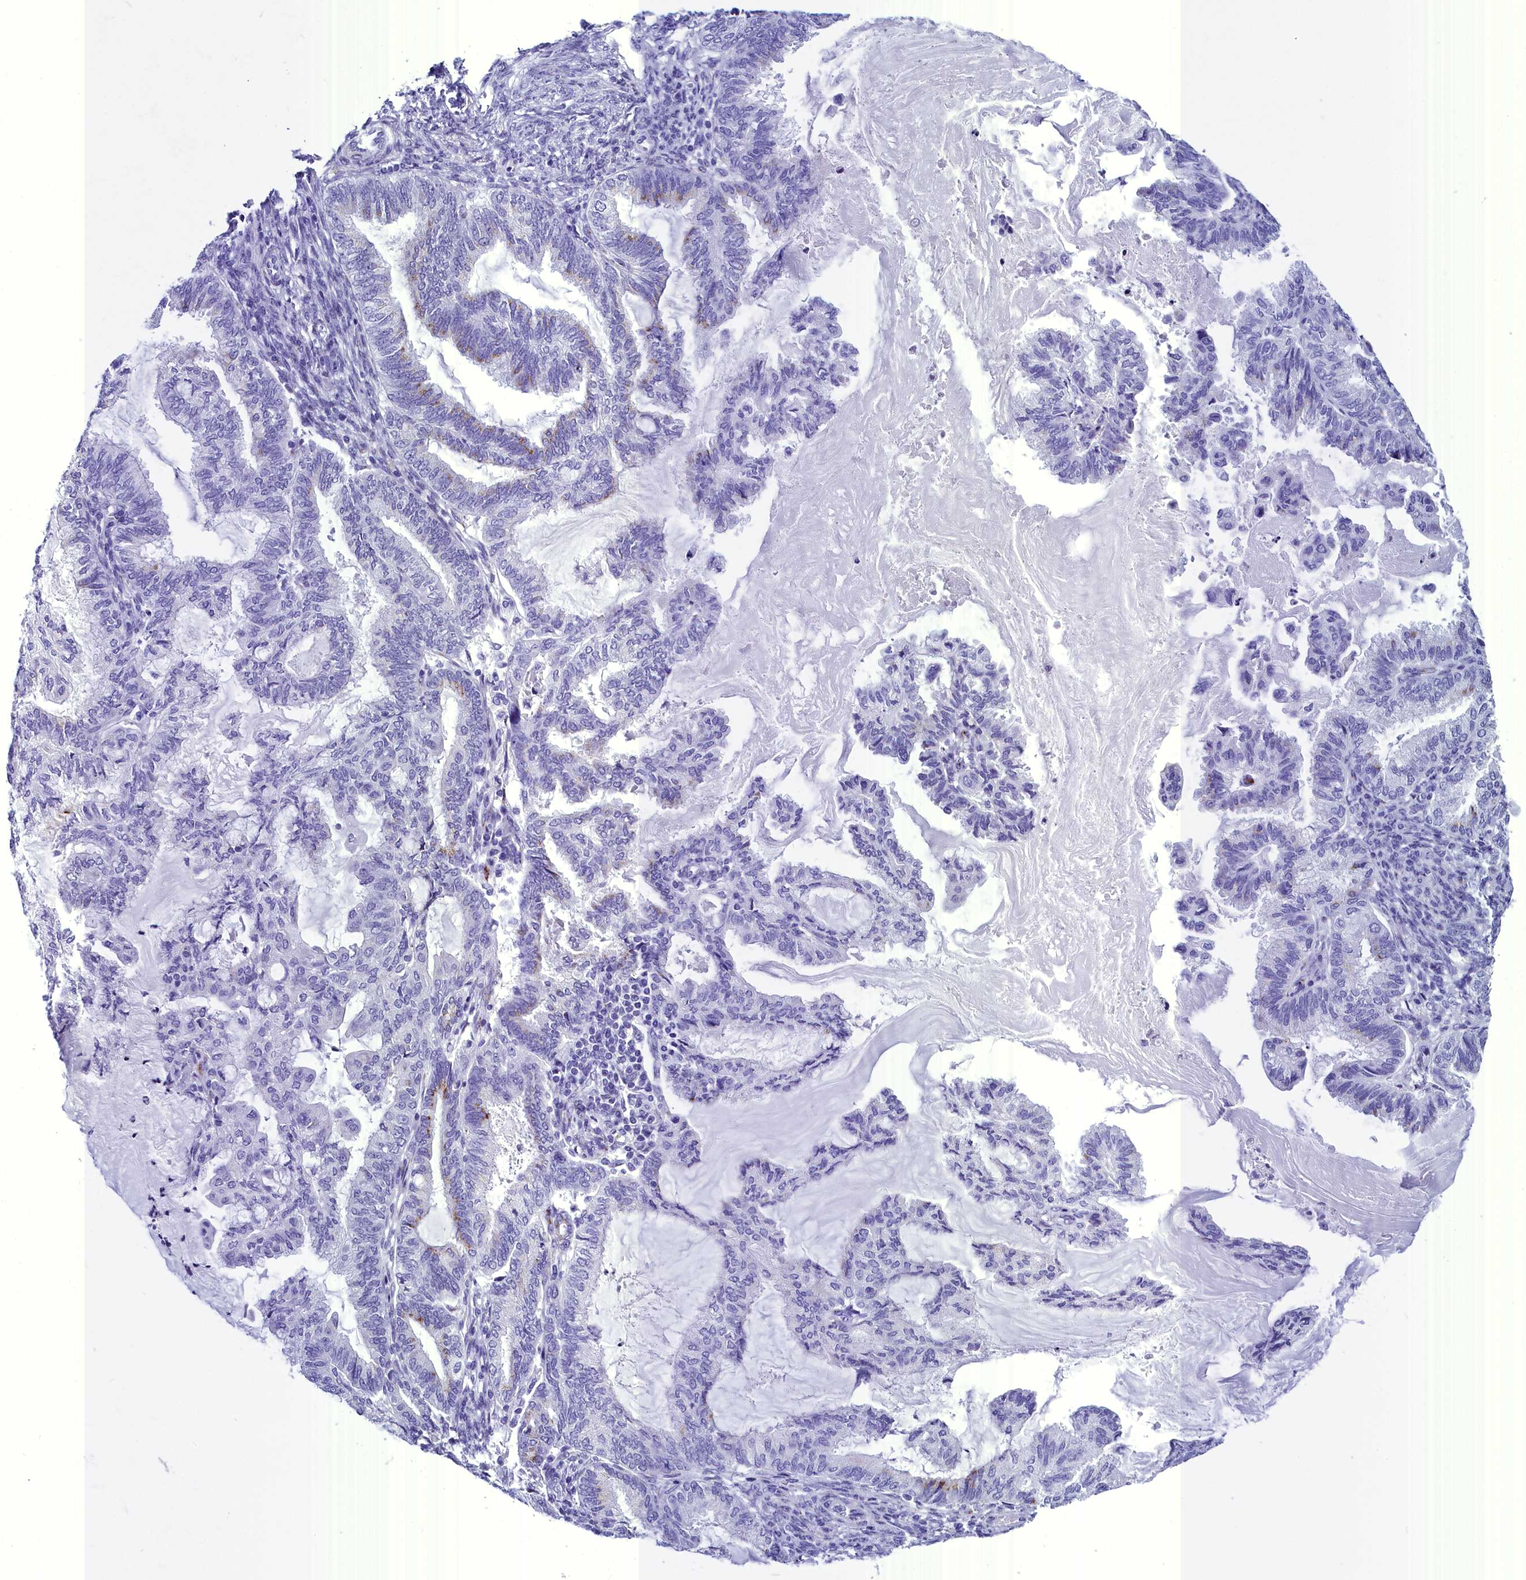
{"staining": {"intensity": "weak", "quantity": "<25%", "location": "cytoplasmic/membranous"}, "tissue": "endometrial cancer", "cell_type": "Tumor cells", "image_type": "cancer", "snomed": [{"axis": "morphology", "description": "Adenocarcinoma, NOS"}, {"axis": "topography", "description": "Endometrium"}], "caption": "Immunohistochemistry photomicrograph of endometrial adenocarcinoma stained for a protein (brown), which demonstrates no staining in tumor cells.", "gene": "AP3B2", "patient": {"sex": "female", "age": 86}}